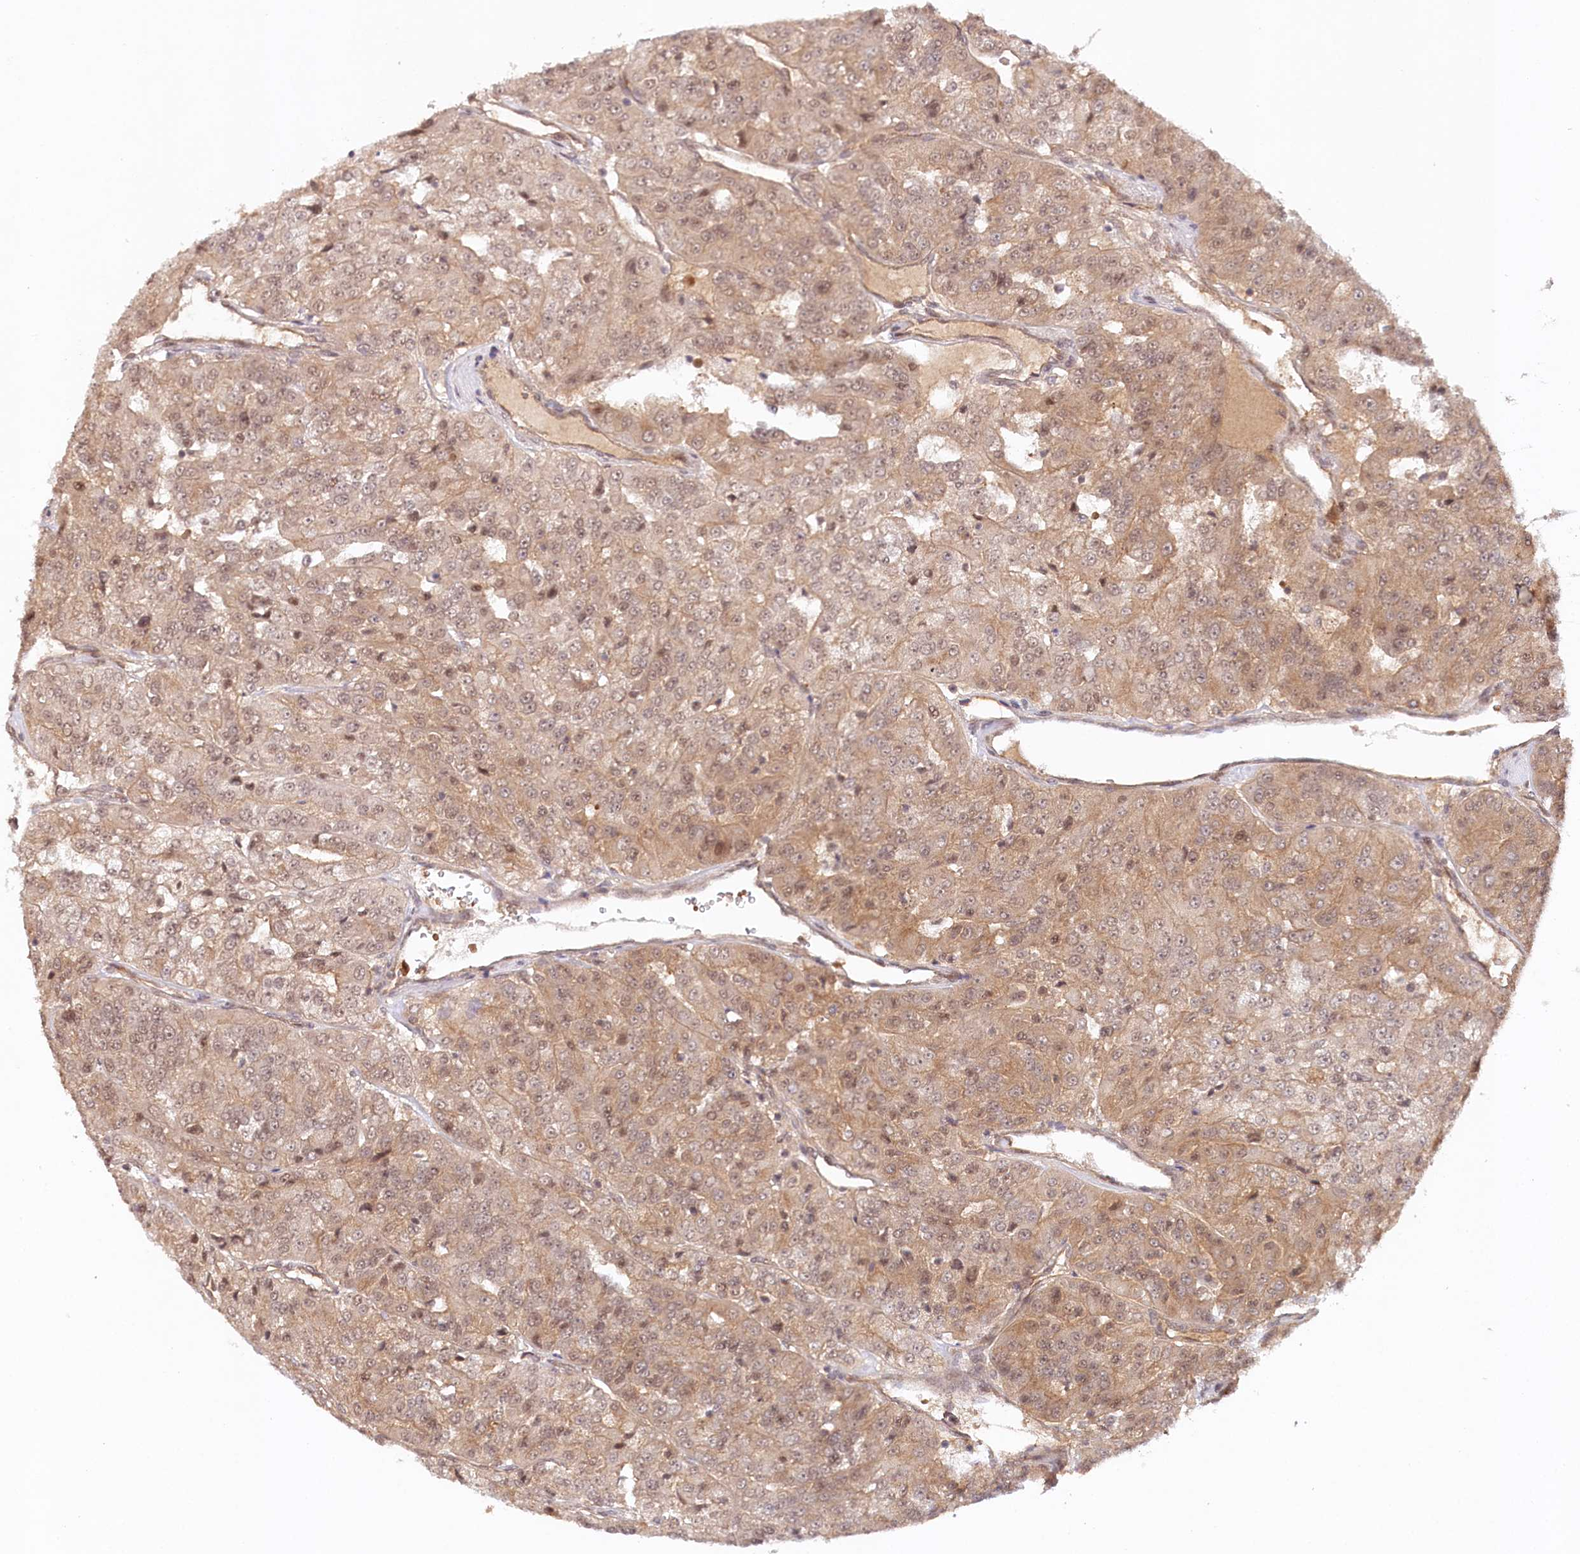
{"staining": {"intensity": "moderate", "quantity": ">75%", "location": "cytoplasmic/membranous,nuclear"}, "tissue": "renal cancer", "cell_type": "Tumor cells", "image_type": "cancer", "snomed": [{"axis": "morphology", "description": "Adenocarcinoma, NOS"}, {"axis": "topography", "description": "Kidney"}], "caption": "Adenocarcinoma (renal) tissue exhibits moderate cytoplasmic/membranous and nuclear expression in approximately >75% of tumor cells", "gene": "CCDC65", "patient": {"sex": "female", "age": 63}}